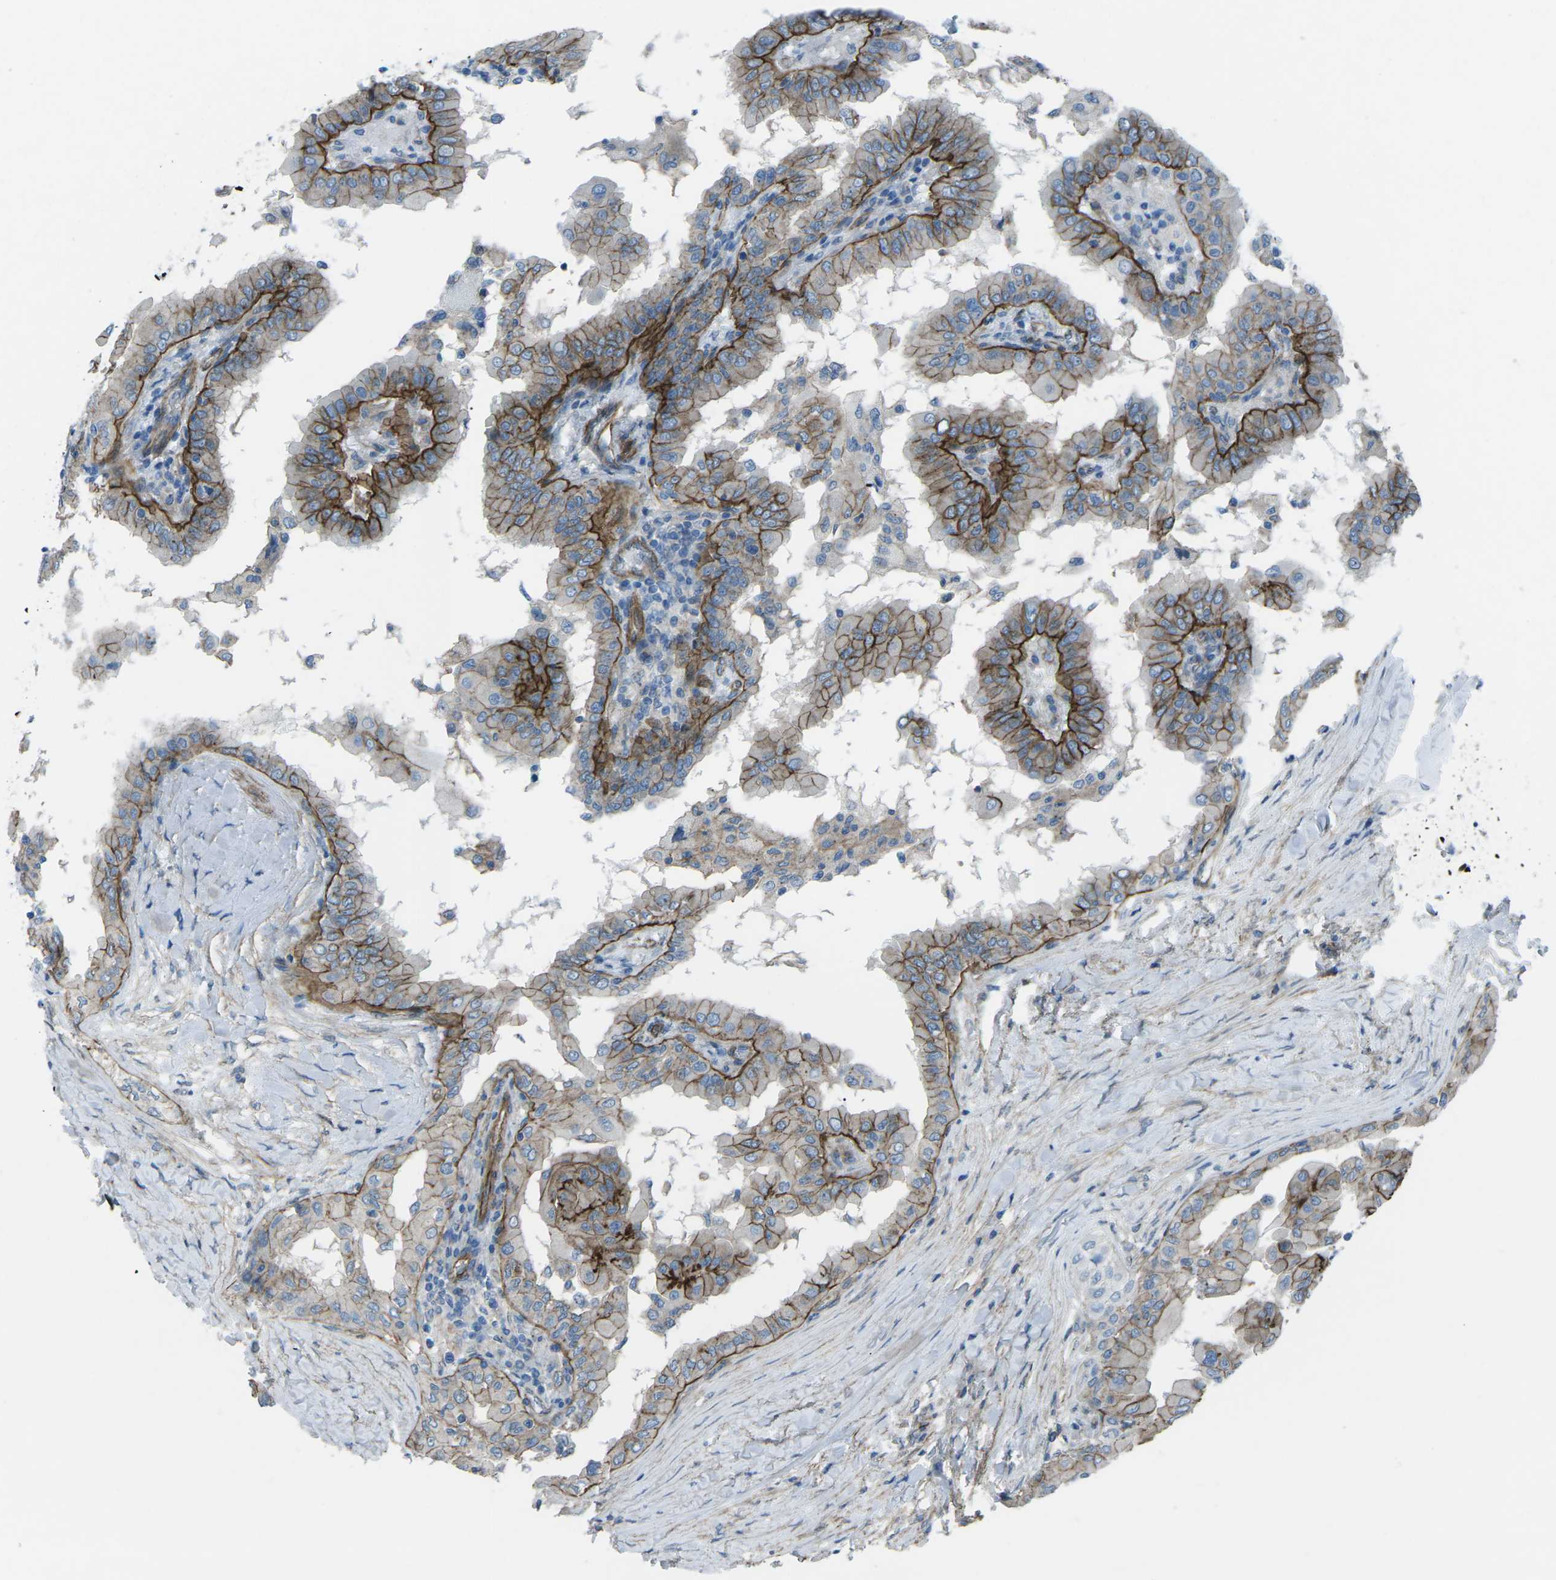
{"staining": {"intensity": "moderate", "quantity": "25%-75%", "location": "cytoplasmic/membranous"}, "tissue": "thyroid cancer", "cell_type": "Tumor cells", "image_type": "cancer", "snomed": [{"axis": "morphology", "description": "Papillary adenocarcinoma, NOS"}, {"axis": "topography", "description": "Thyroid gland"}], "caption": "About 25%-75% of tumor cells in papillary adenocarcinoma (thyroid) reveal moderate cytoplasmic/membranous protein staining as visualized by brown immunohistochemical staining.", "gene": "UTRN", "patient": {"sex": "male", "age": 33}}